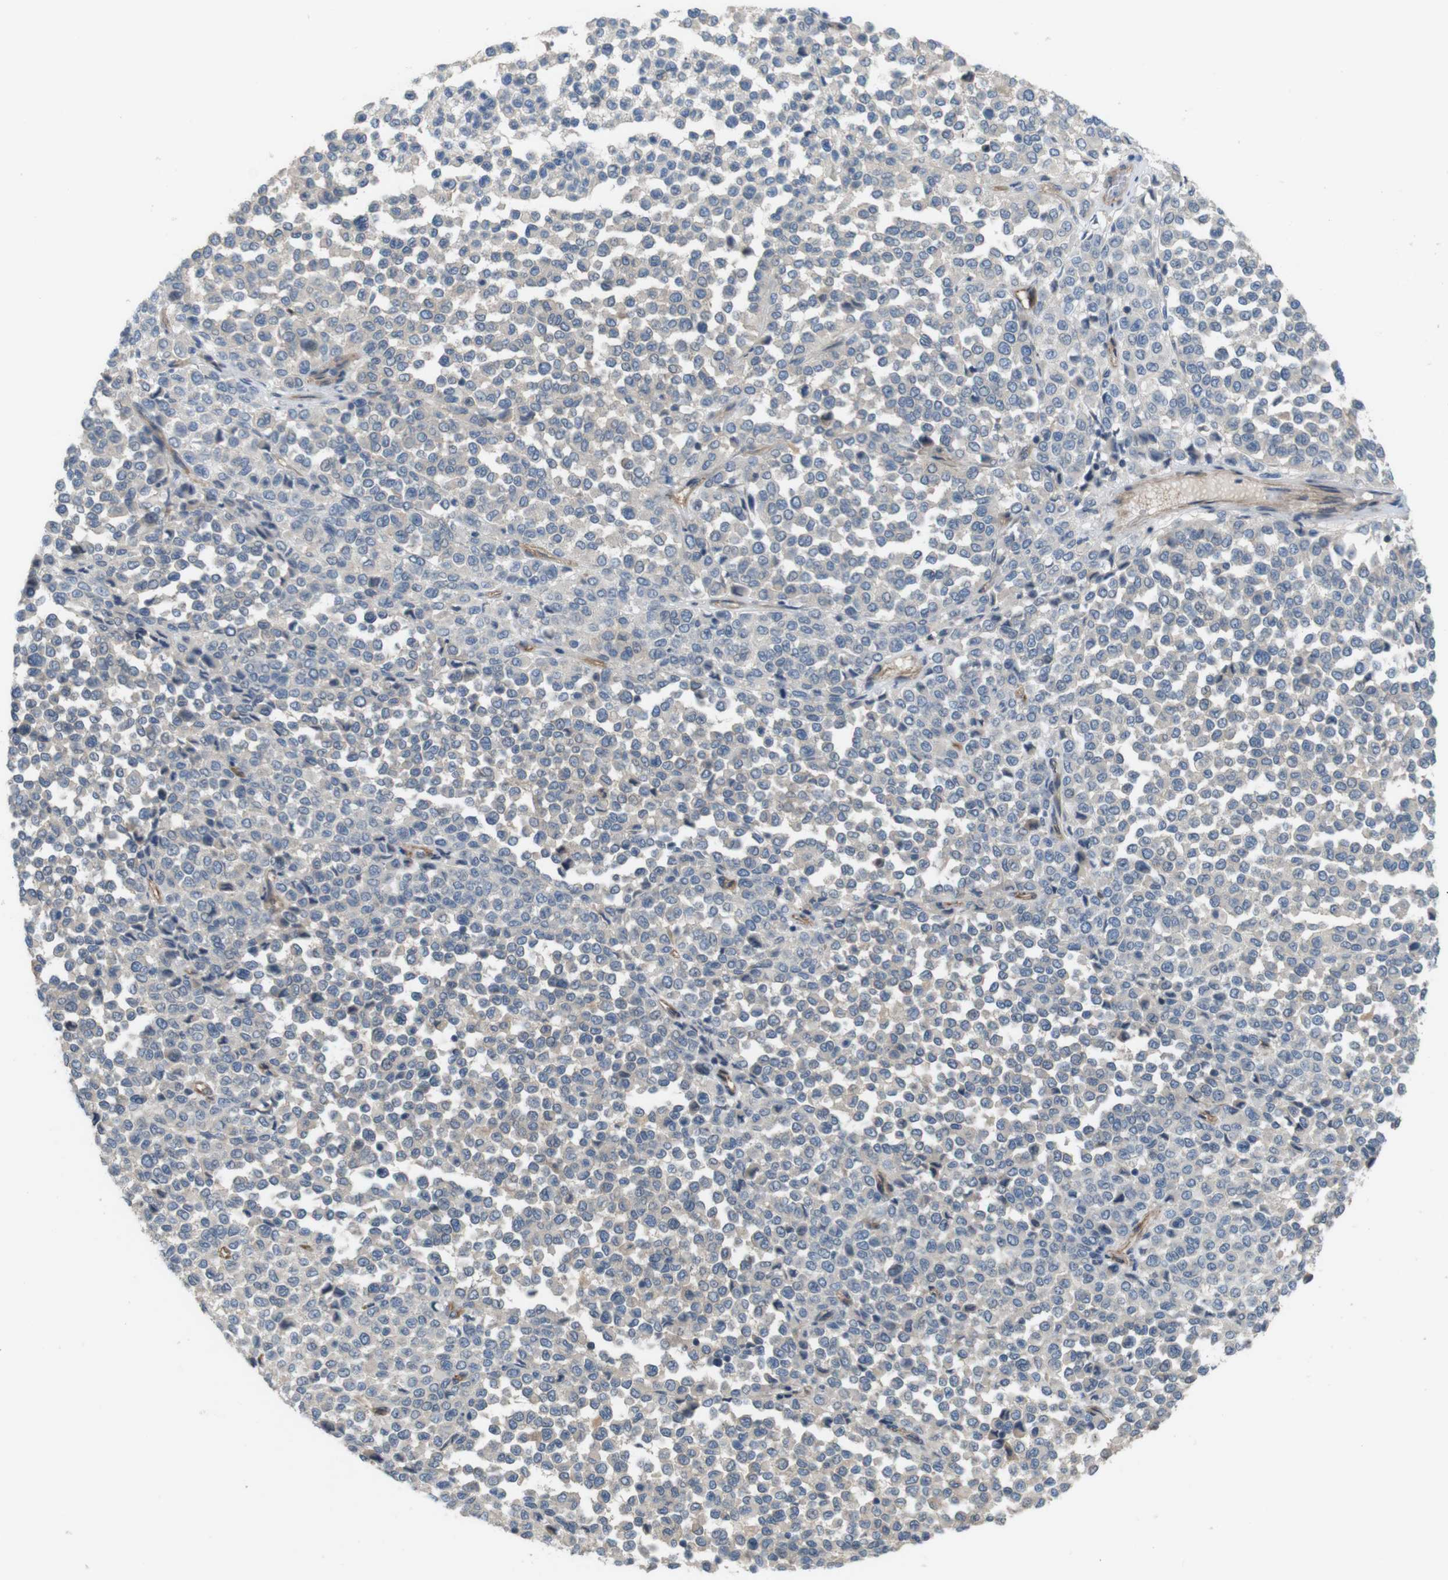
{"staining": {"intensity": "weak", "quantity": ">75%", "location": "cytoplasmic/membranous"}, "tissue": "melanoma", "cell_type": "Tumor cells", "image_type": "cancer", "snomed": [{"axis": "morphology", "description": "Malignant melanoma, Metastatic site"}, {"axis": "topography", "description": "Pancreas"}], "caption": "Malignant melanoma (metastatic site) stained with immunohistochemistry exhibits weak cytoplasmic/membranous positivity in approximately >75% of tumor cells. (DAB = brown stain, brightfield microscopy at high magnification).", "gene": "BVES", "patient": {"sex": "female", "age": 30}}